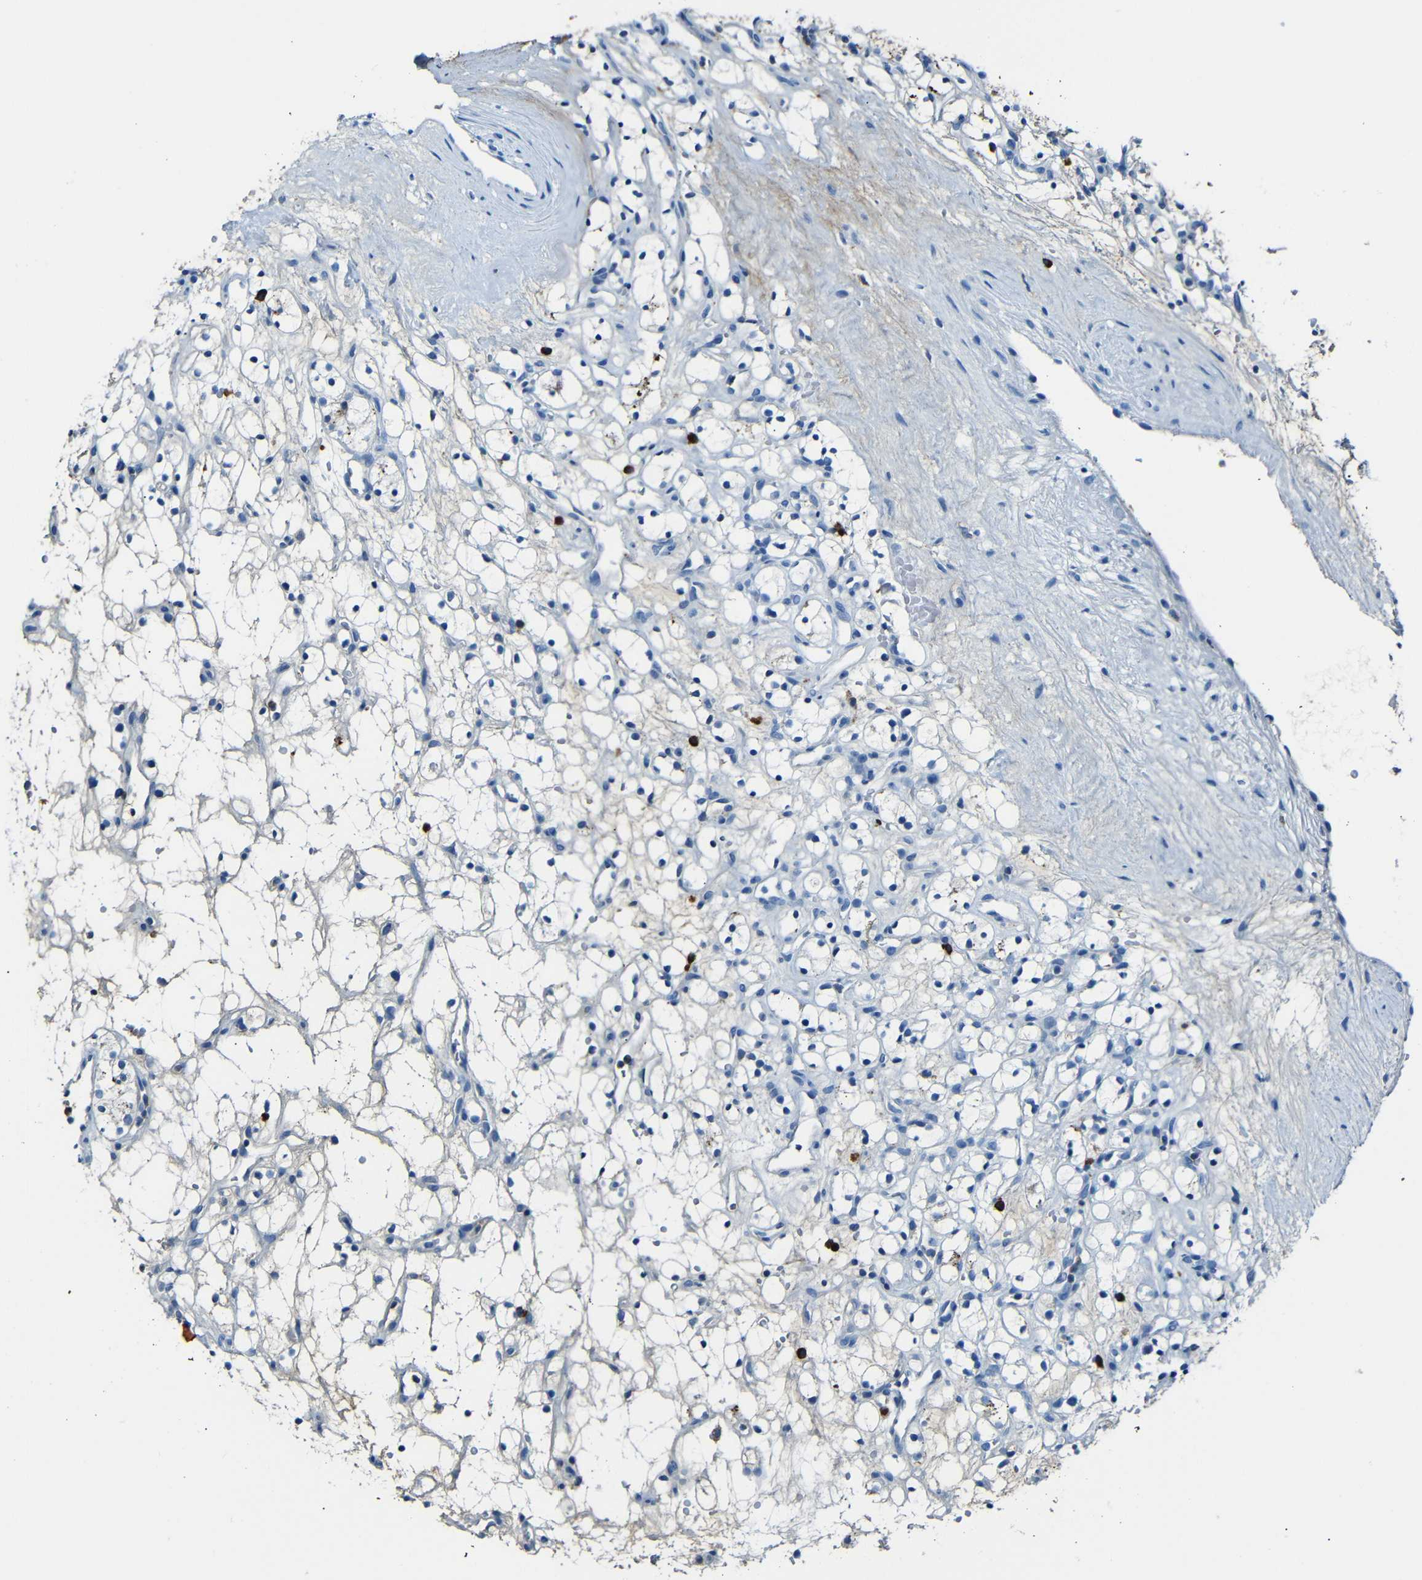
{"staining": {"intensity": "negative", "quantity": "none", "location": "none"}, "tissue": "renal cancer", "cell_type": "Tumor cells", "image_type": "cancer", "snomed": [{"axis": "morphology", "description": "Adenocarcinoma, NOS"}, {"axis": "topography", "description": "Kidney"}], "caption": "Micrograph shows no protein staining in tumor cells of renal cancer (adenocarcinoma) tissue. (Brightfield microscopy of DAB immunohistochemistry (IHC) at high magnification).", "gene": "SERPINA1", "patient": {"sex": "female", "age": 60}}